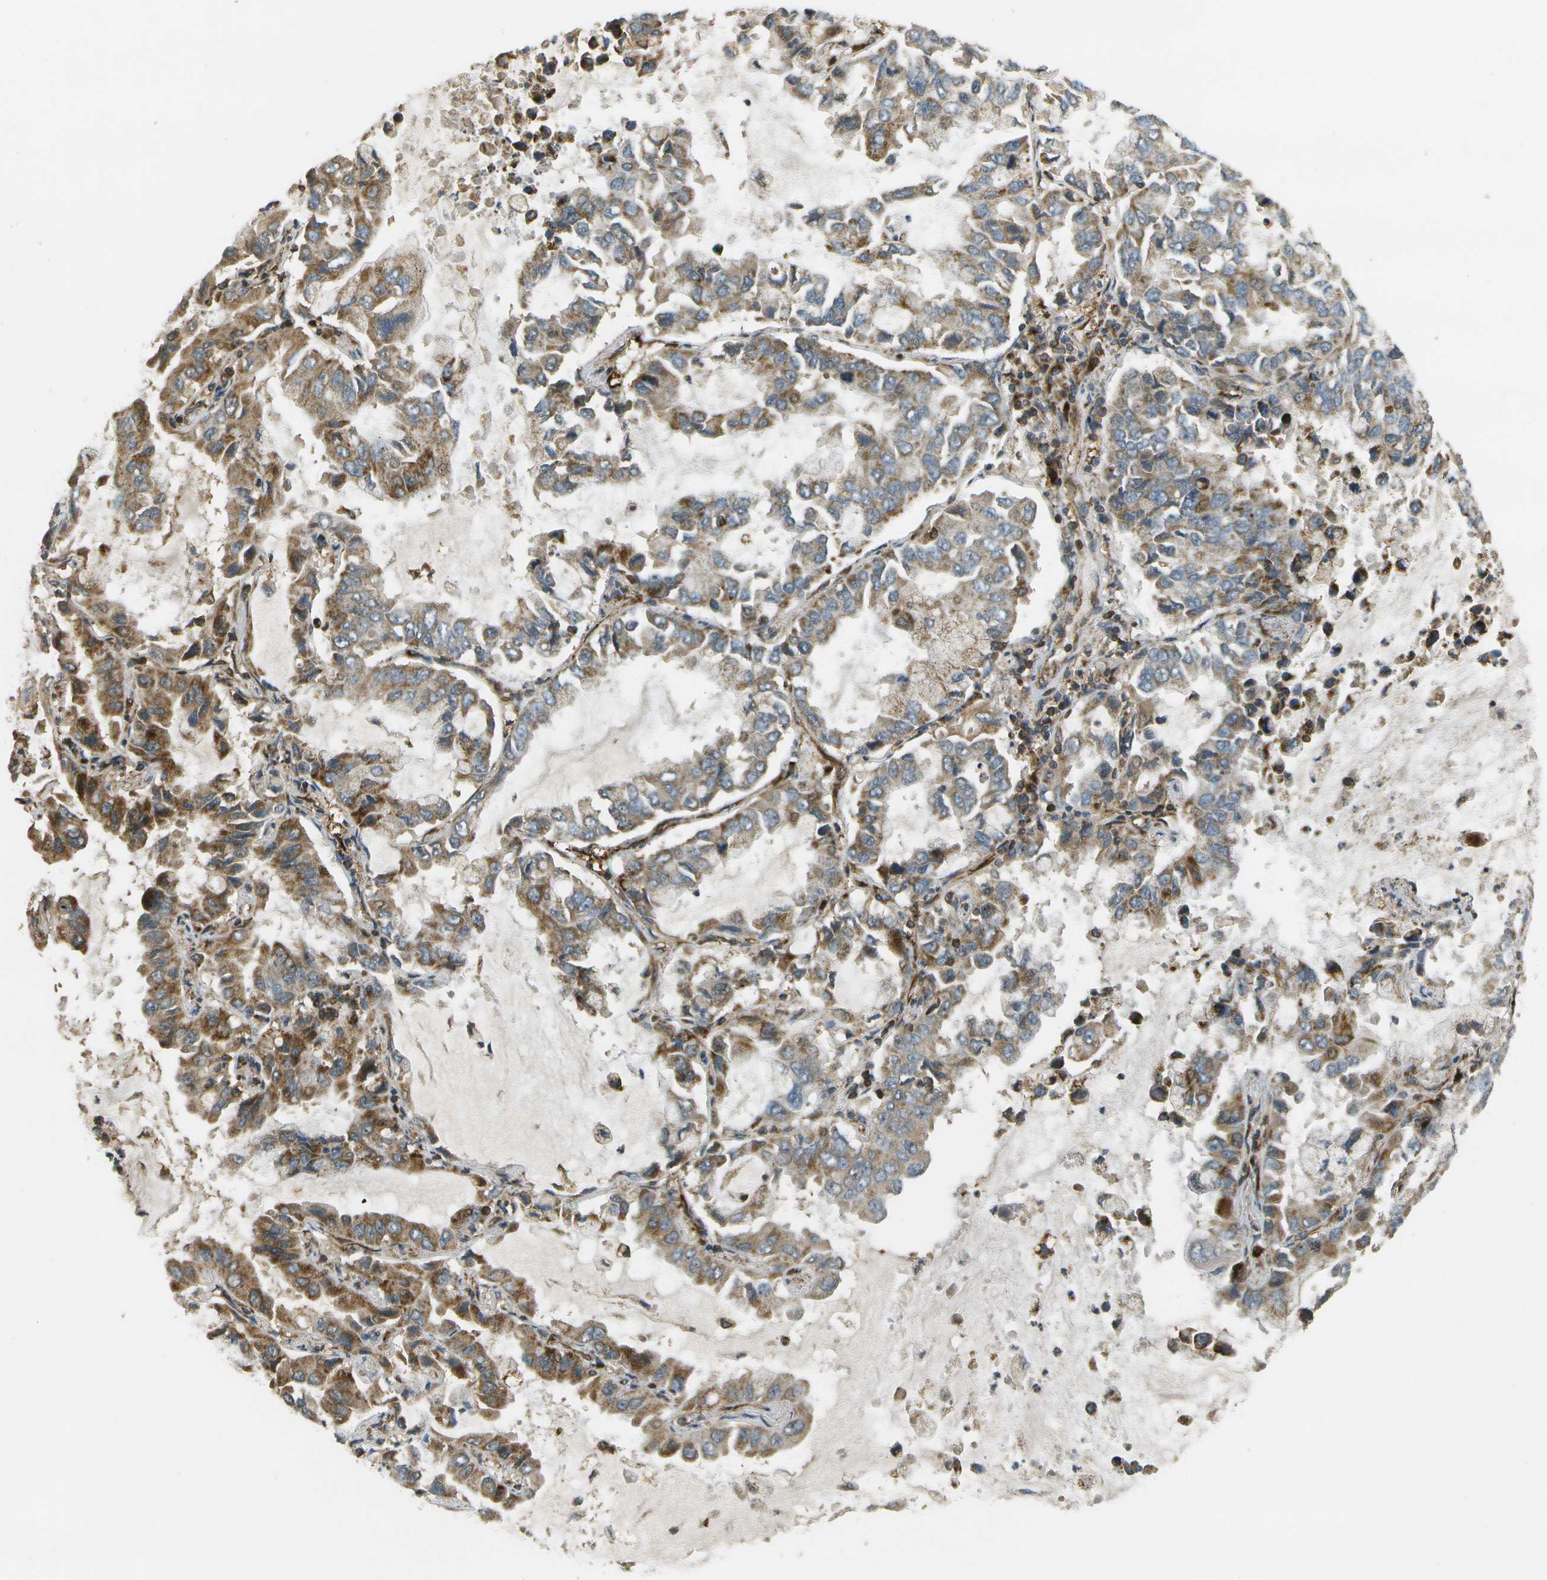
{"staining": {"intensity": "moderate", "quantity": ">75%", "location": "cytoplasmic/membranous"}, "tissue": "lung cancer", "cell_type": "Tumor cells", "image_type": "cancer", "snomed": [{"axis": "morphology", "description": "Adenocarcinoma, NOS"}, {"axis": "topography", "description": "Lung"}], "caption": "Human lung cancer (adenocarcinoma) stained for a protein (brown) demonstrates moderate cytoplasmic/membranous positive staining in approximately >75% of tumor cells.", "gene": "LRP12", "patient": {"sex": "male", "age": 64}}